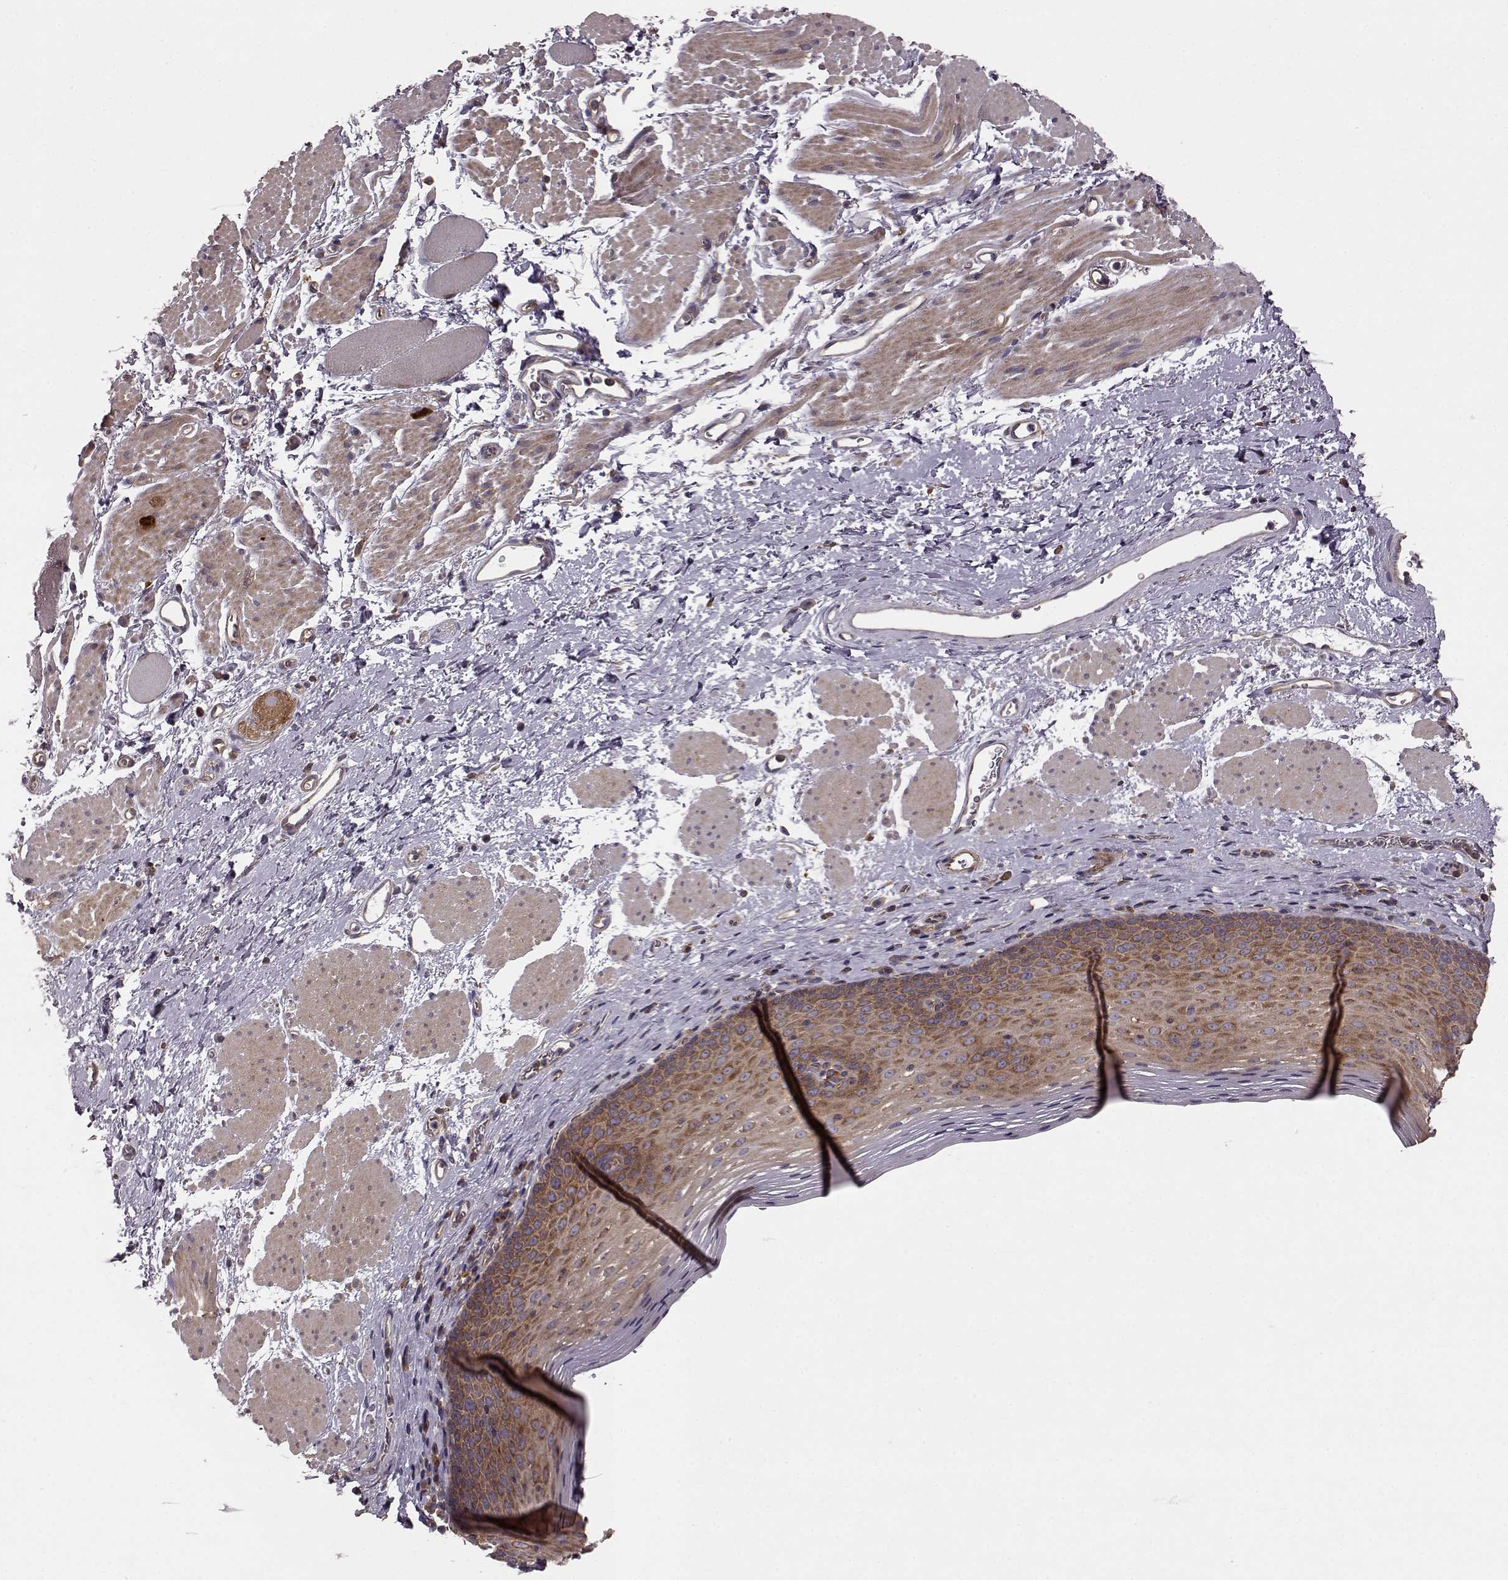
{"staining": {"intensity": "moderate", "quantity": "25%-75%", "location": "cytoplasmic/membranous"}, "tissue": "esophagus", "cell_type": "Squamous epithelial cells", "image_type": "normal", "snomed": [{"axis": "morphology", "description": "Normal tissue, NOS"}, {"axis": "topography", "description": "Esophagus"}], "caption": "The image demonstrates a brown stain indicating the presence of a protein in the cytoplasmic/membranous of squamous epithelial cells in esophagus.", "gene": "RABGAP1", "patient": {"sex": "female", "age": 68}}